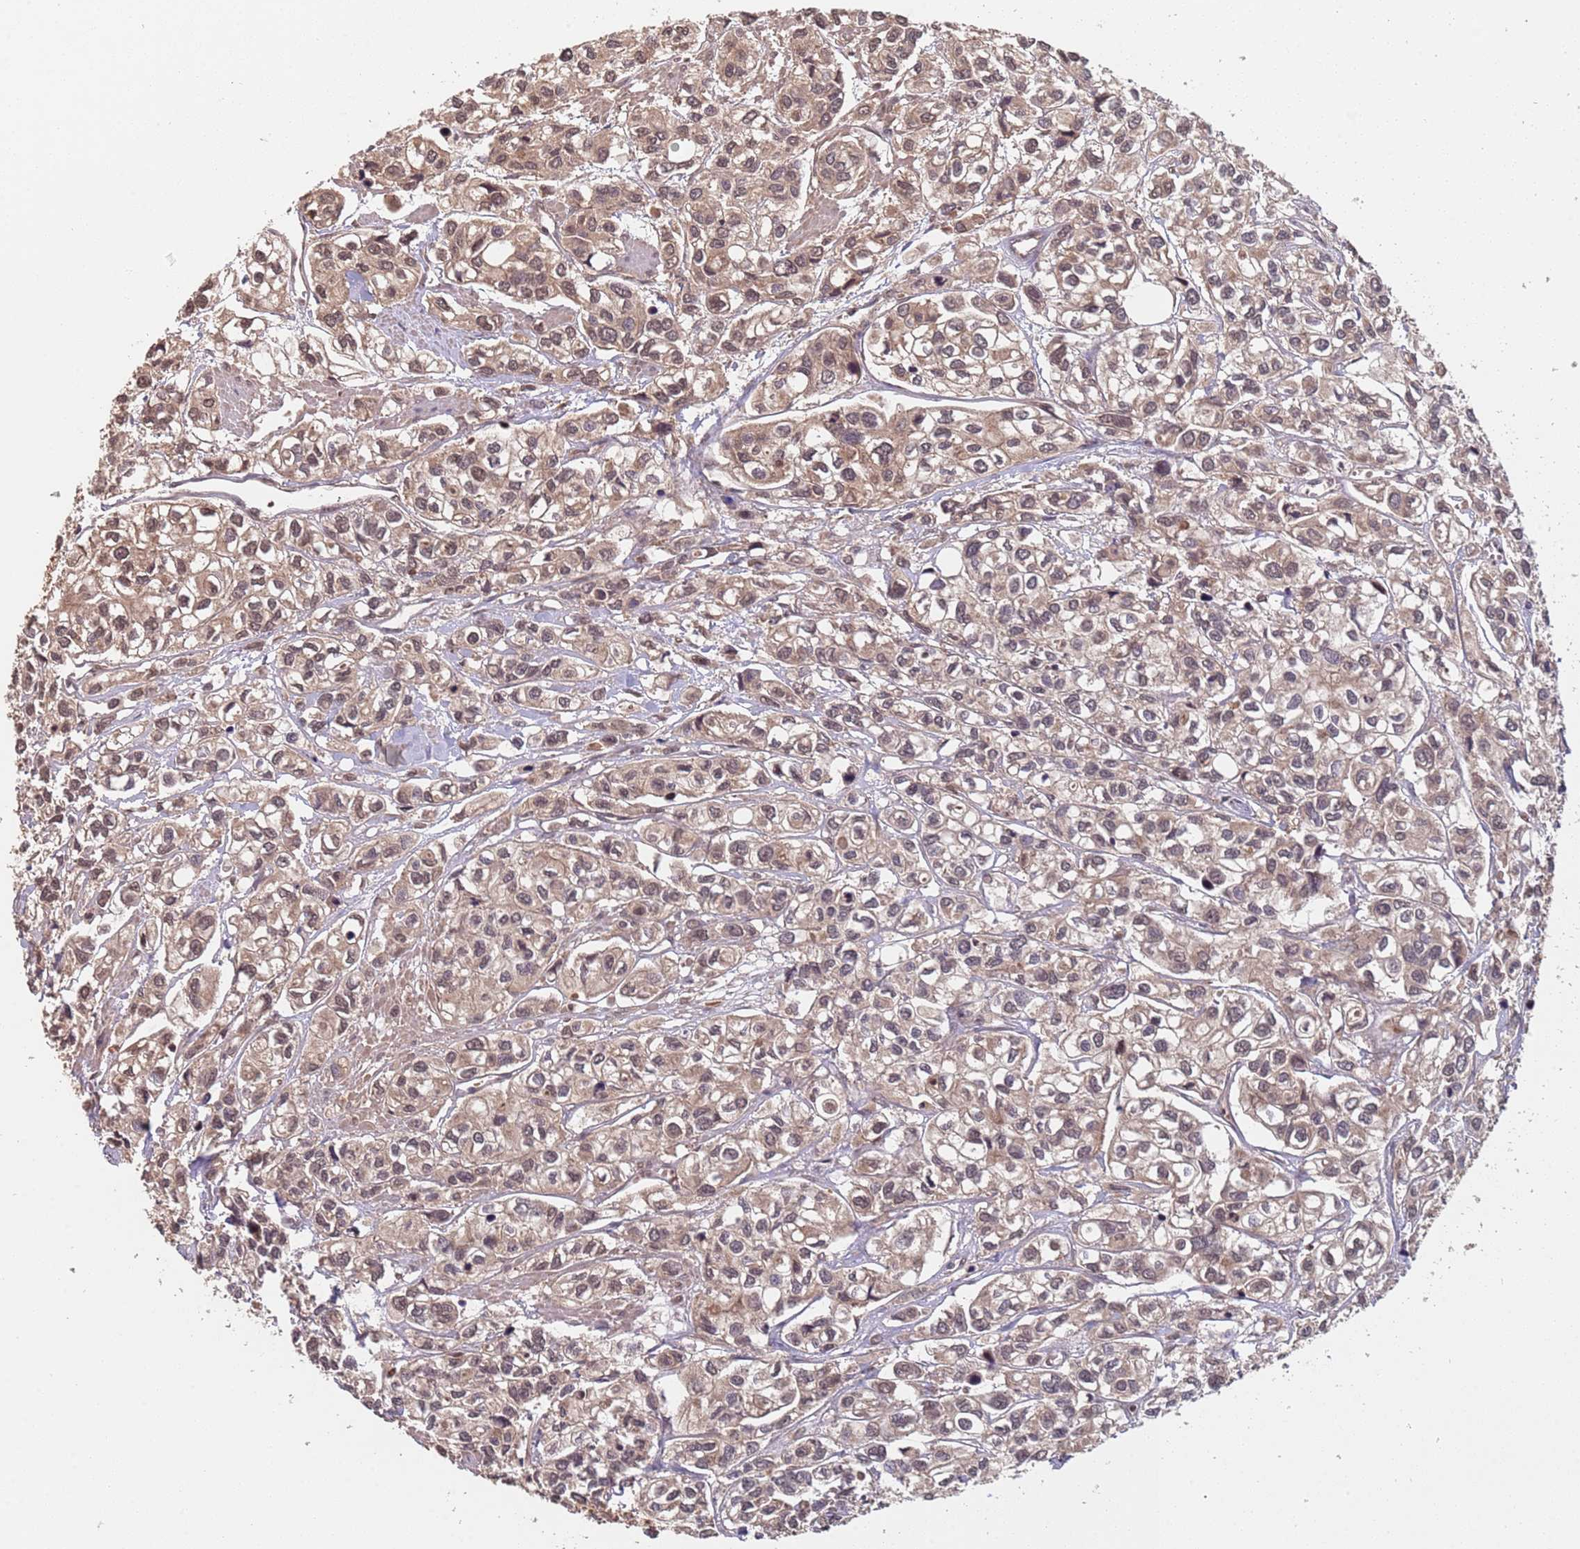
{"staining": {"intensity": "weak", "quantity": ">75%", "location": "cytoplasmic/membranous,nuclear"}, "tissue": "urothelial cancer", "cell_type": "Tumor cells", "image_type": "cancer", "snomed": [{"axis": "morphology", "description": "Urothelial carcinoma, High grade"}, {"axis": "topography", "description": "Urinary bladder"}], "caption": "Weak cytoplasmic/membranous and nuclear positivity is seen in approximately >75% of tumor cells in urothelial carcinoma (high-grade). (IHC, brightfield microscopy, high magnification).", "gene": "ERI1", "patient": {"sex": "male", "age": 67}}